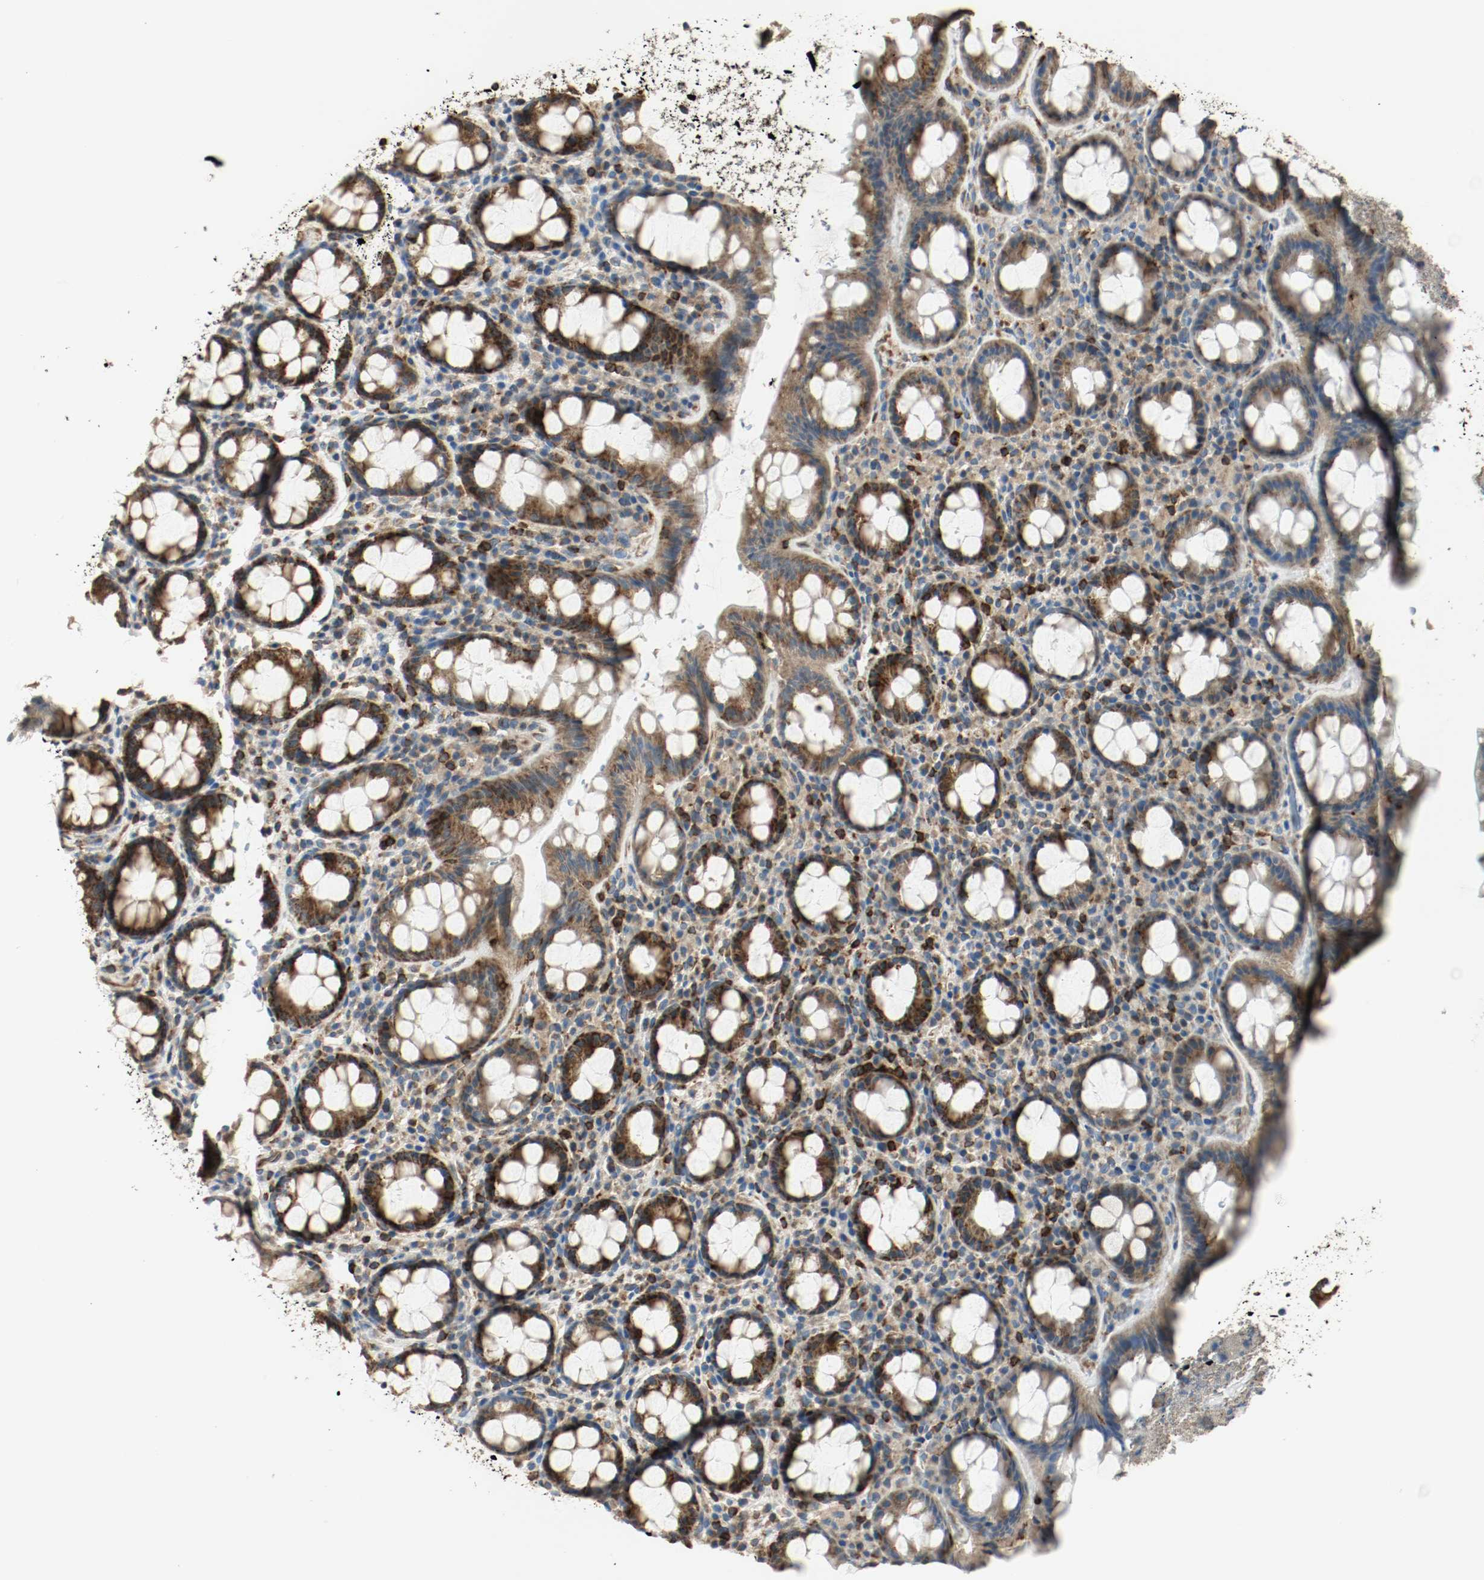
{"staining": {"intensity": "strong", "quantity": ">75%", "location": "cytoplasmic/membranous"}, "tissue": "rectum", "cell_type": "Glandular cells", "image_type": "normal", "snomed": [{"axis": "morphology", "description": "Normal tissue, NOS"}, {"axis": "topography", "description": "Rectum"}], "caption": "Glandular cells show high levels of strong cytoplasmic/membranous expression in about >75% of cells in unremarkable rectum.", "gene": "PLCG1", "patient": {"sex": "male", "age": 92}}